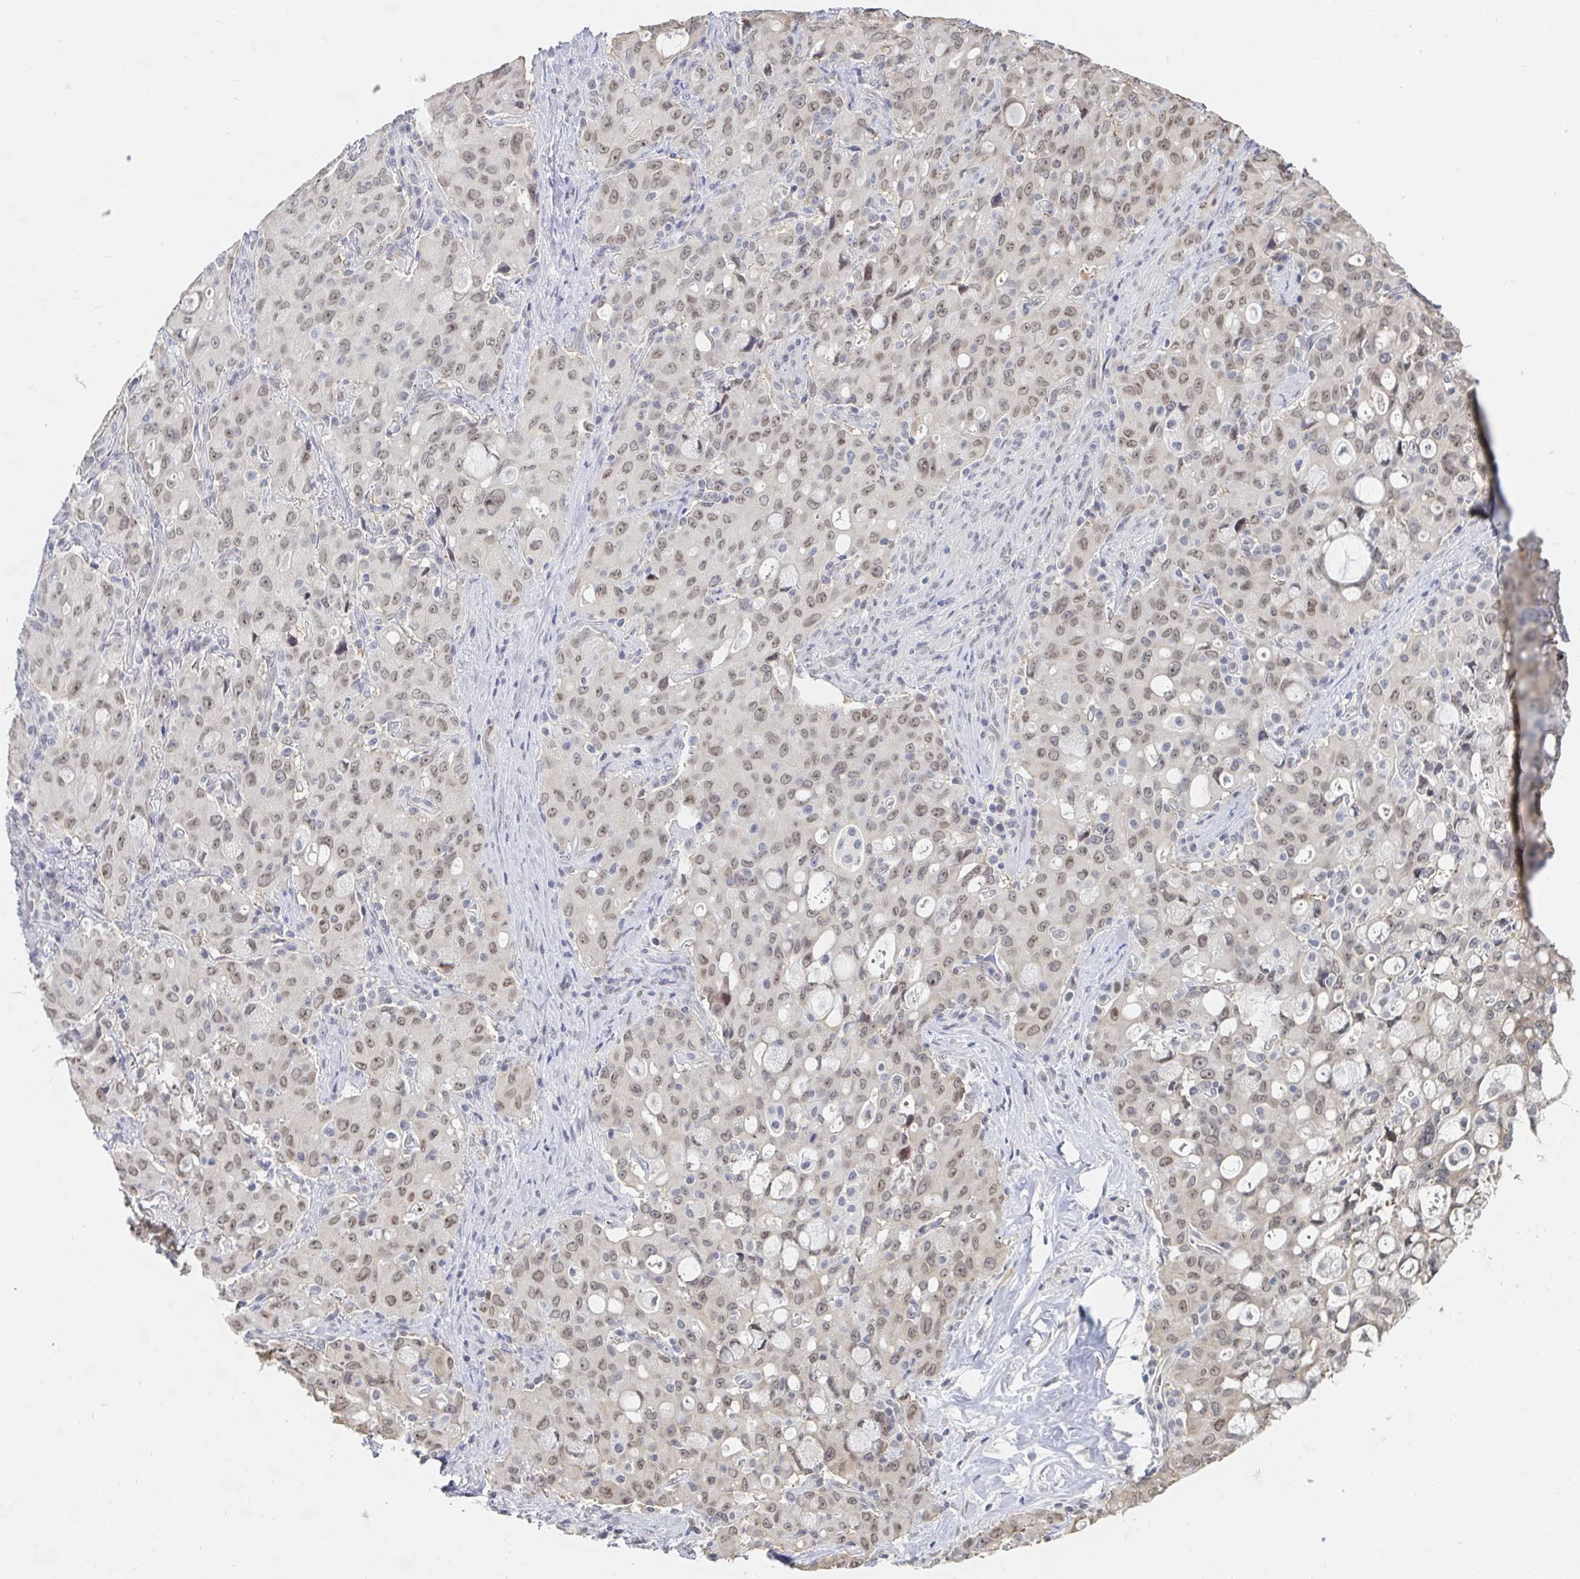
{"staining": {"intensity": "weak", "quantity": "25%-75%", "location": "nuclear"}, "tissue": "lung cancer", "cell_type": "Tumor cells", "image_type": "cancer", "snomed": [{"axis": "morphology", "description": "Adenocarcinoma, NOS"}, {"axis": "topography", "description": "Lung"}], "caption": "About 25%-75% of tumor cells in adenocarcinoma (lung) exhibit weak nuclear protein staining as visualized by brown immunohistochemical staining.", "gene": "CHD2", "patient": {"sex": "female", "age": 44}}